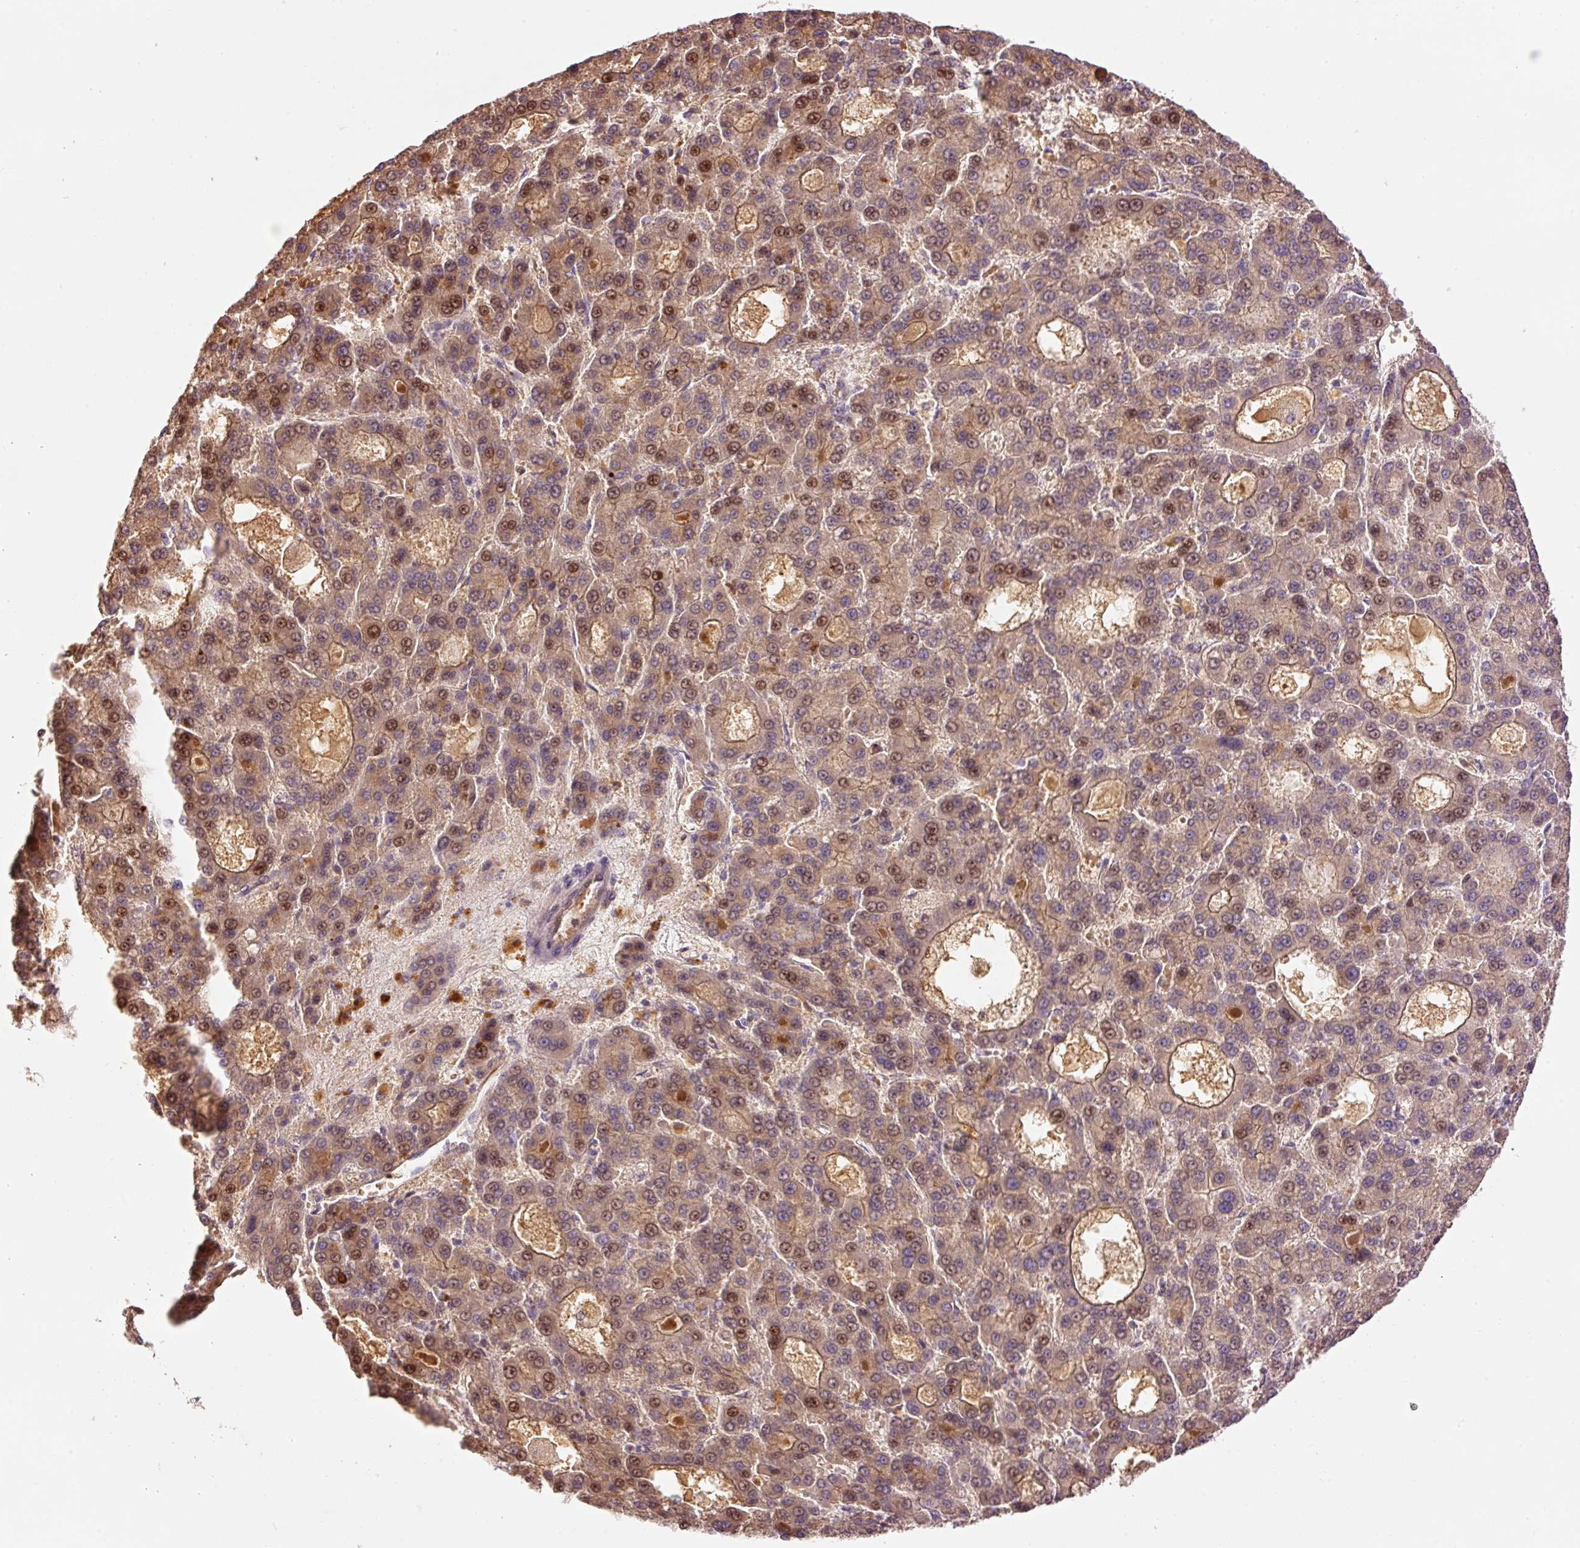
{"staining": {"intensity": "moderate", "quantity": ">75%", "location": "cytoplasmic/membranous,nuclear"}, "tissue": "liver cancer", "cell_type": "Tumor cells", "image_type": "cancer", "snomed": [{"axis": "morphology", "description": "Carcinoma, Hepatocellular, NOS"}, {"axis": "topography", "description": "Liver"}], "caption": "The histopathology image displays a brown stain indicating the presence of a protein in the cytoplasmic/membranous and nuclear of tumor cells in liver cancer. (Stains: DAB (3,3'-diaminobenzidine) in brown, nuclei in blue, Microscopy: brightfield microscopy at high magnification).", "gene": "CMTM8", "patient": {"sex": "male", "age": 70}}